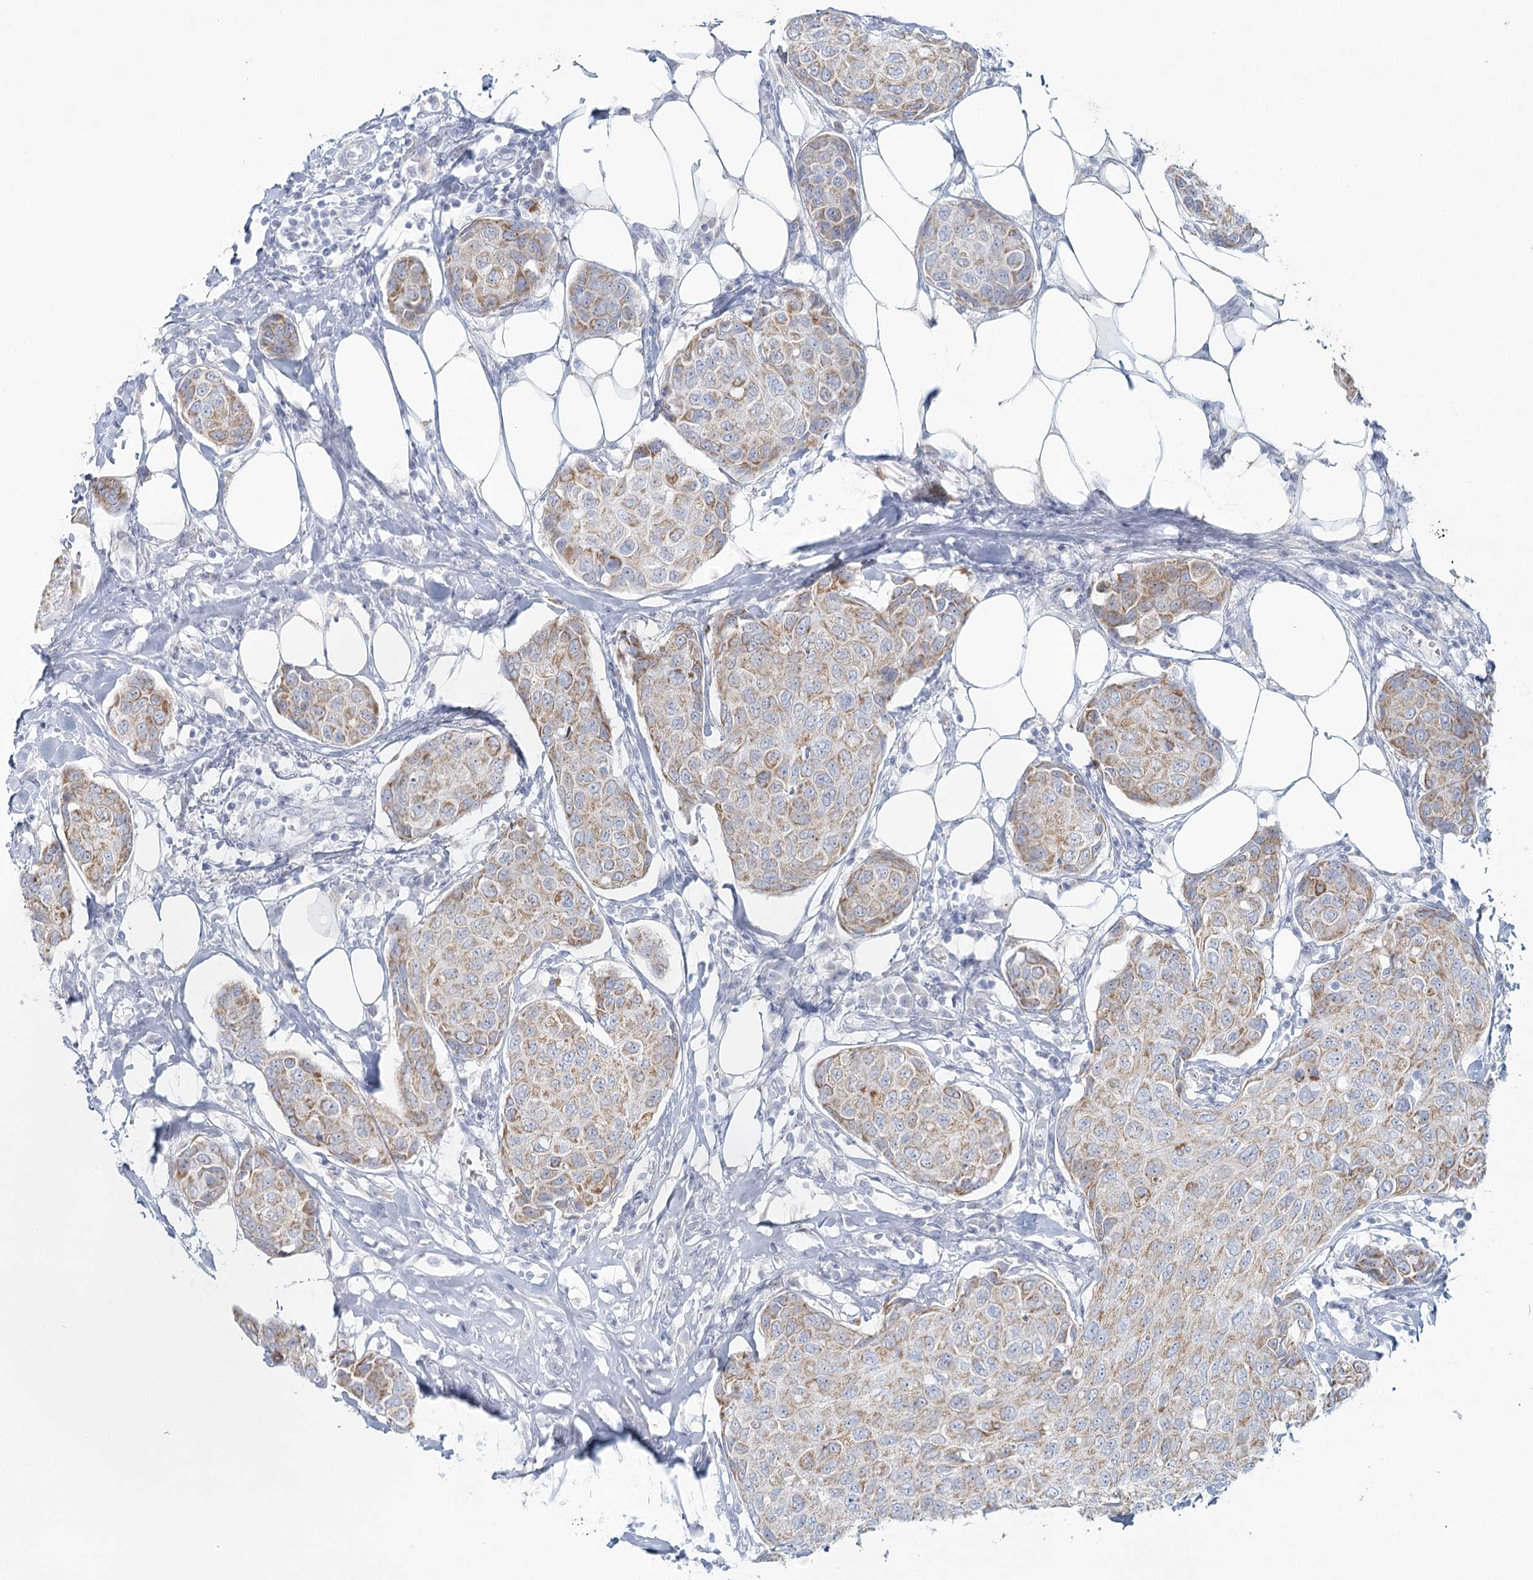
{"staining": {"intensity": "weak", "quantity": ">75%", "location": "cytoplasmic/membranous"}, "tissue": "breast cancer", "cell_type": "Tumor cells", "image_type": "cancer", "snomed": [{"axis": "morphology", "description": "Duct carcinoma"}, {"axis": "topography", "description": "Breast"}], "caption": "Immunohistochemical staining of breast cancer (invasive ductal carcinoma) reveals low levels of weak cytoplasmic/membranous protein expression in approximately >75% of tumor cells.", "gene": "BPHL", "patient": {"sex": "female", "age": 80}}